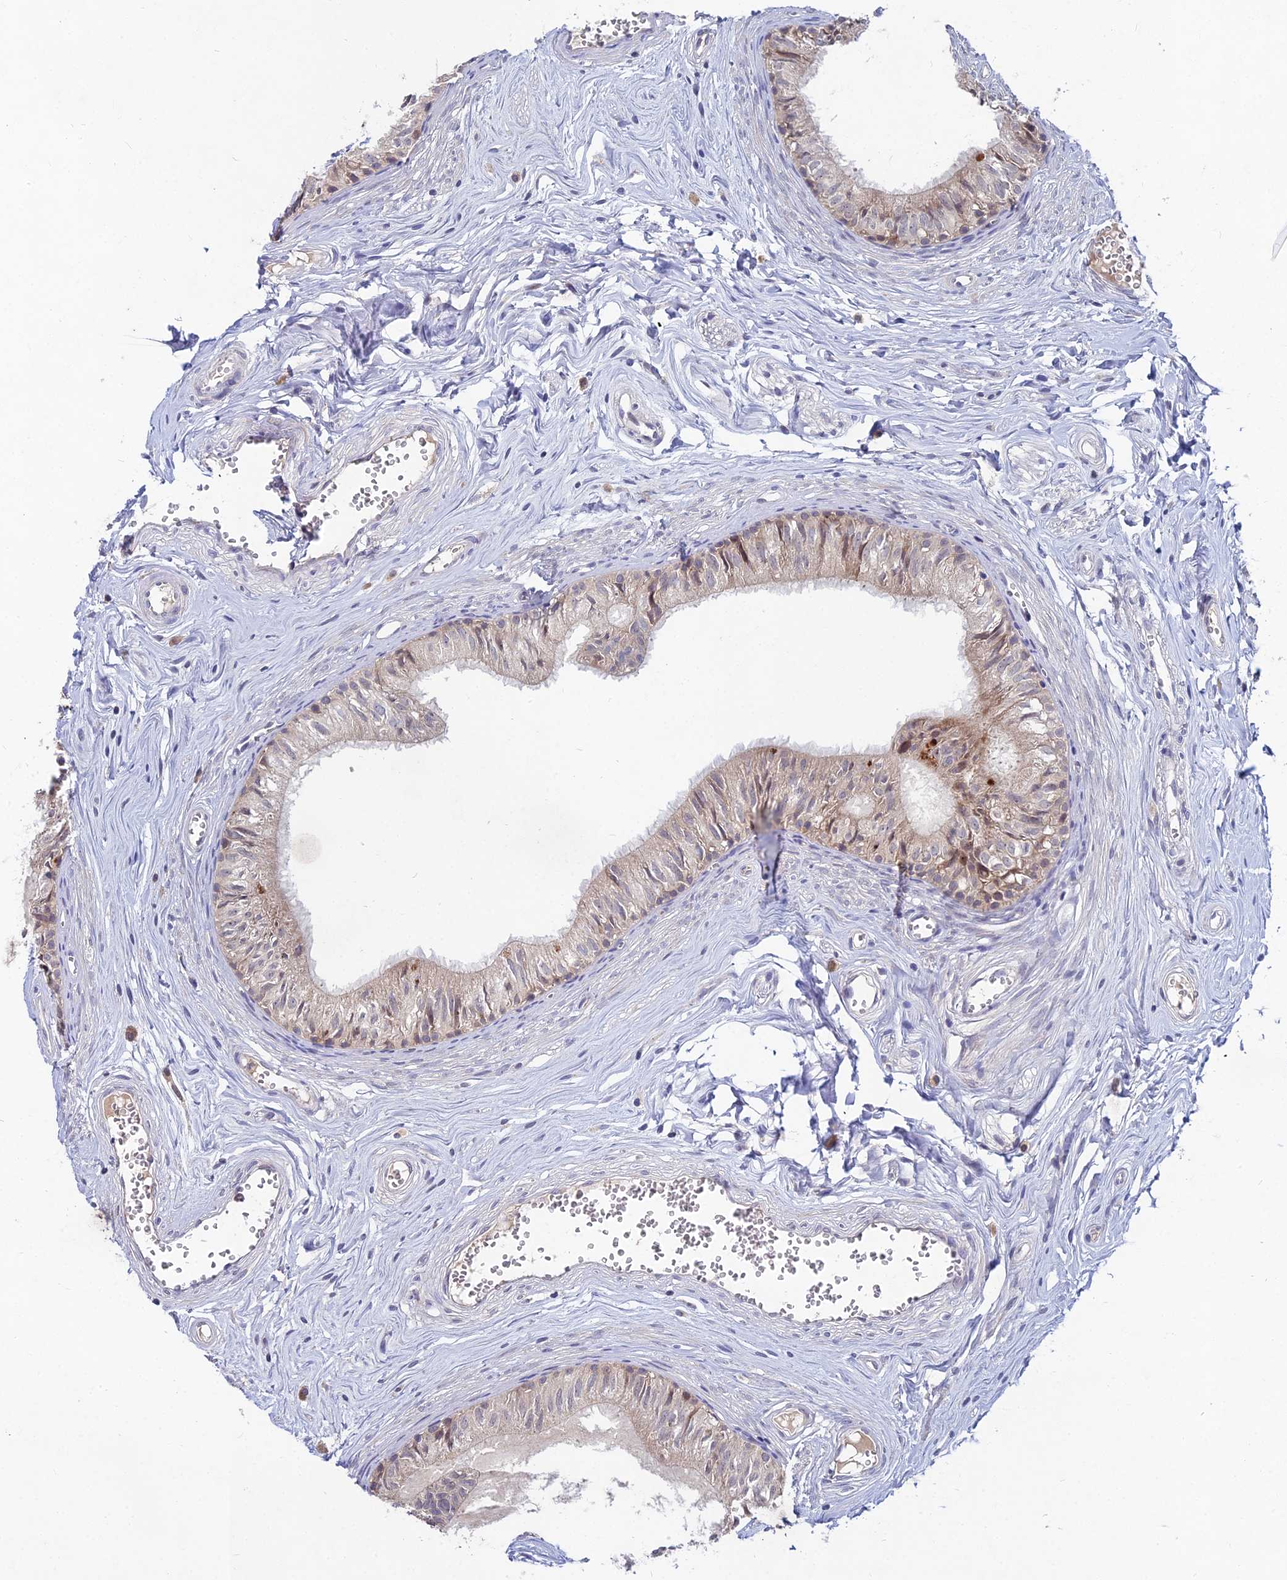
{"staining": {"intensity": "strong", "quantity": "<25%", "location": "cytoplasmic/membranous"}, "tissue": "epididymis", "cell_type": "Glandular cells", "image_type": "normal", "snomed": [{"axis": "morphology", "description": "Normal tissue, NOS"}, {"axis": "topography", "description": "Epididymis"}], "caption": "Benign epididymis was stained to show a protein in brown. There is medium levels of strong cytoplasmic/membranous staining in about <25% of glandular cells.", "gene": "WDR43", "patient": {"sex": "male", "age": 36}}